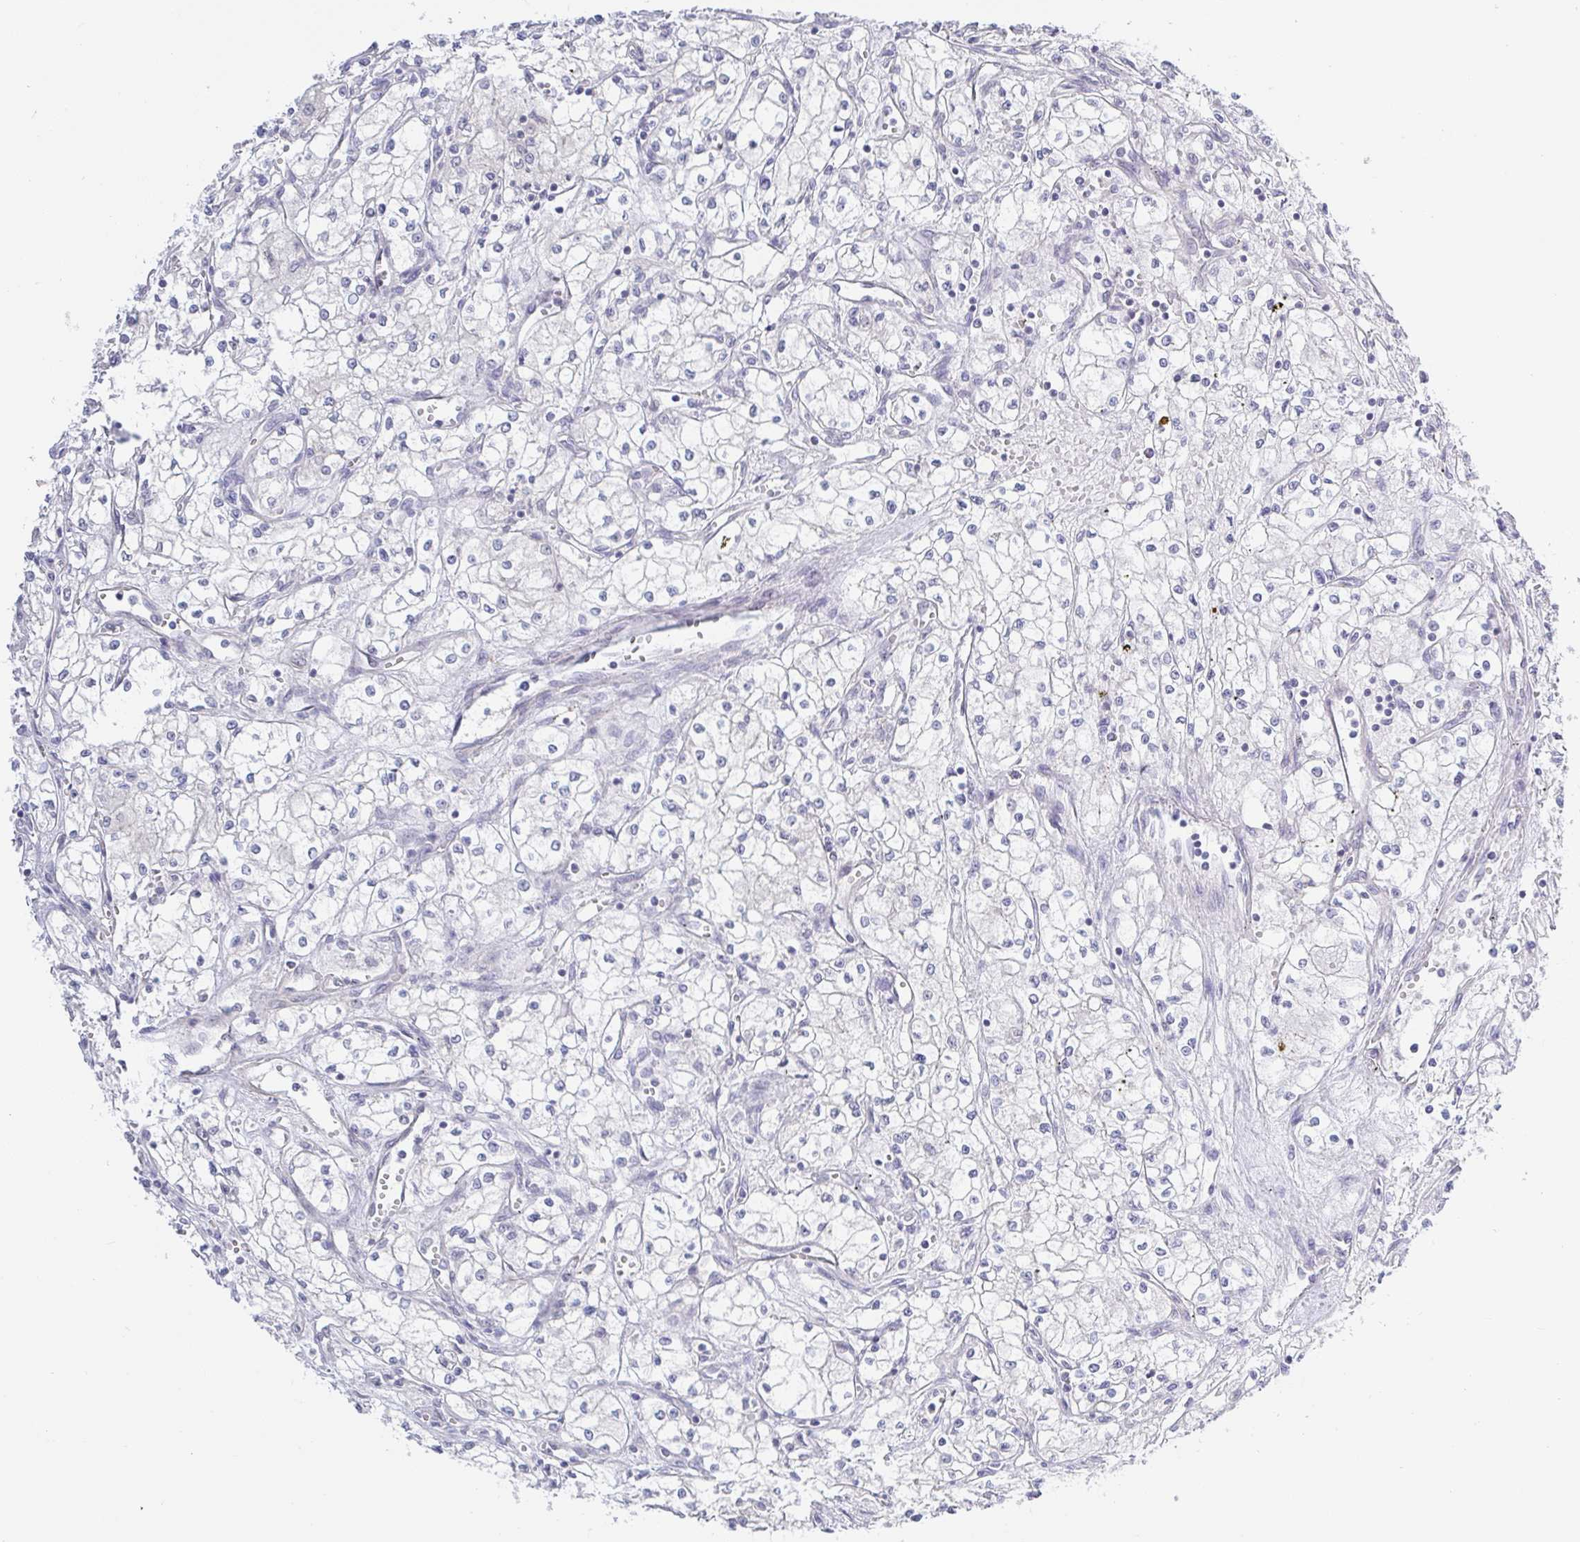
{"staining": {"intensity": "negative", "quantity": "none", "location": "none"}, "tissue": "renal cancer", "cell_type": "Tumor cells", "image_type": "cancer", "snomed": [{"axis": "morphology", "description": "Adenocarcinoma, NOS"}, {"axis": "topography", "description": "Kidney"}], "caption": "Photomicrograph shows no significant protein expression in tumor cells of adenocarcinoma (renal). The staining is performed using DAB brown chromogen with nuclei counter-stained in using hematoxylin.", "gene": "HYPK", "patient": {"sex": "male", "age": 59}}